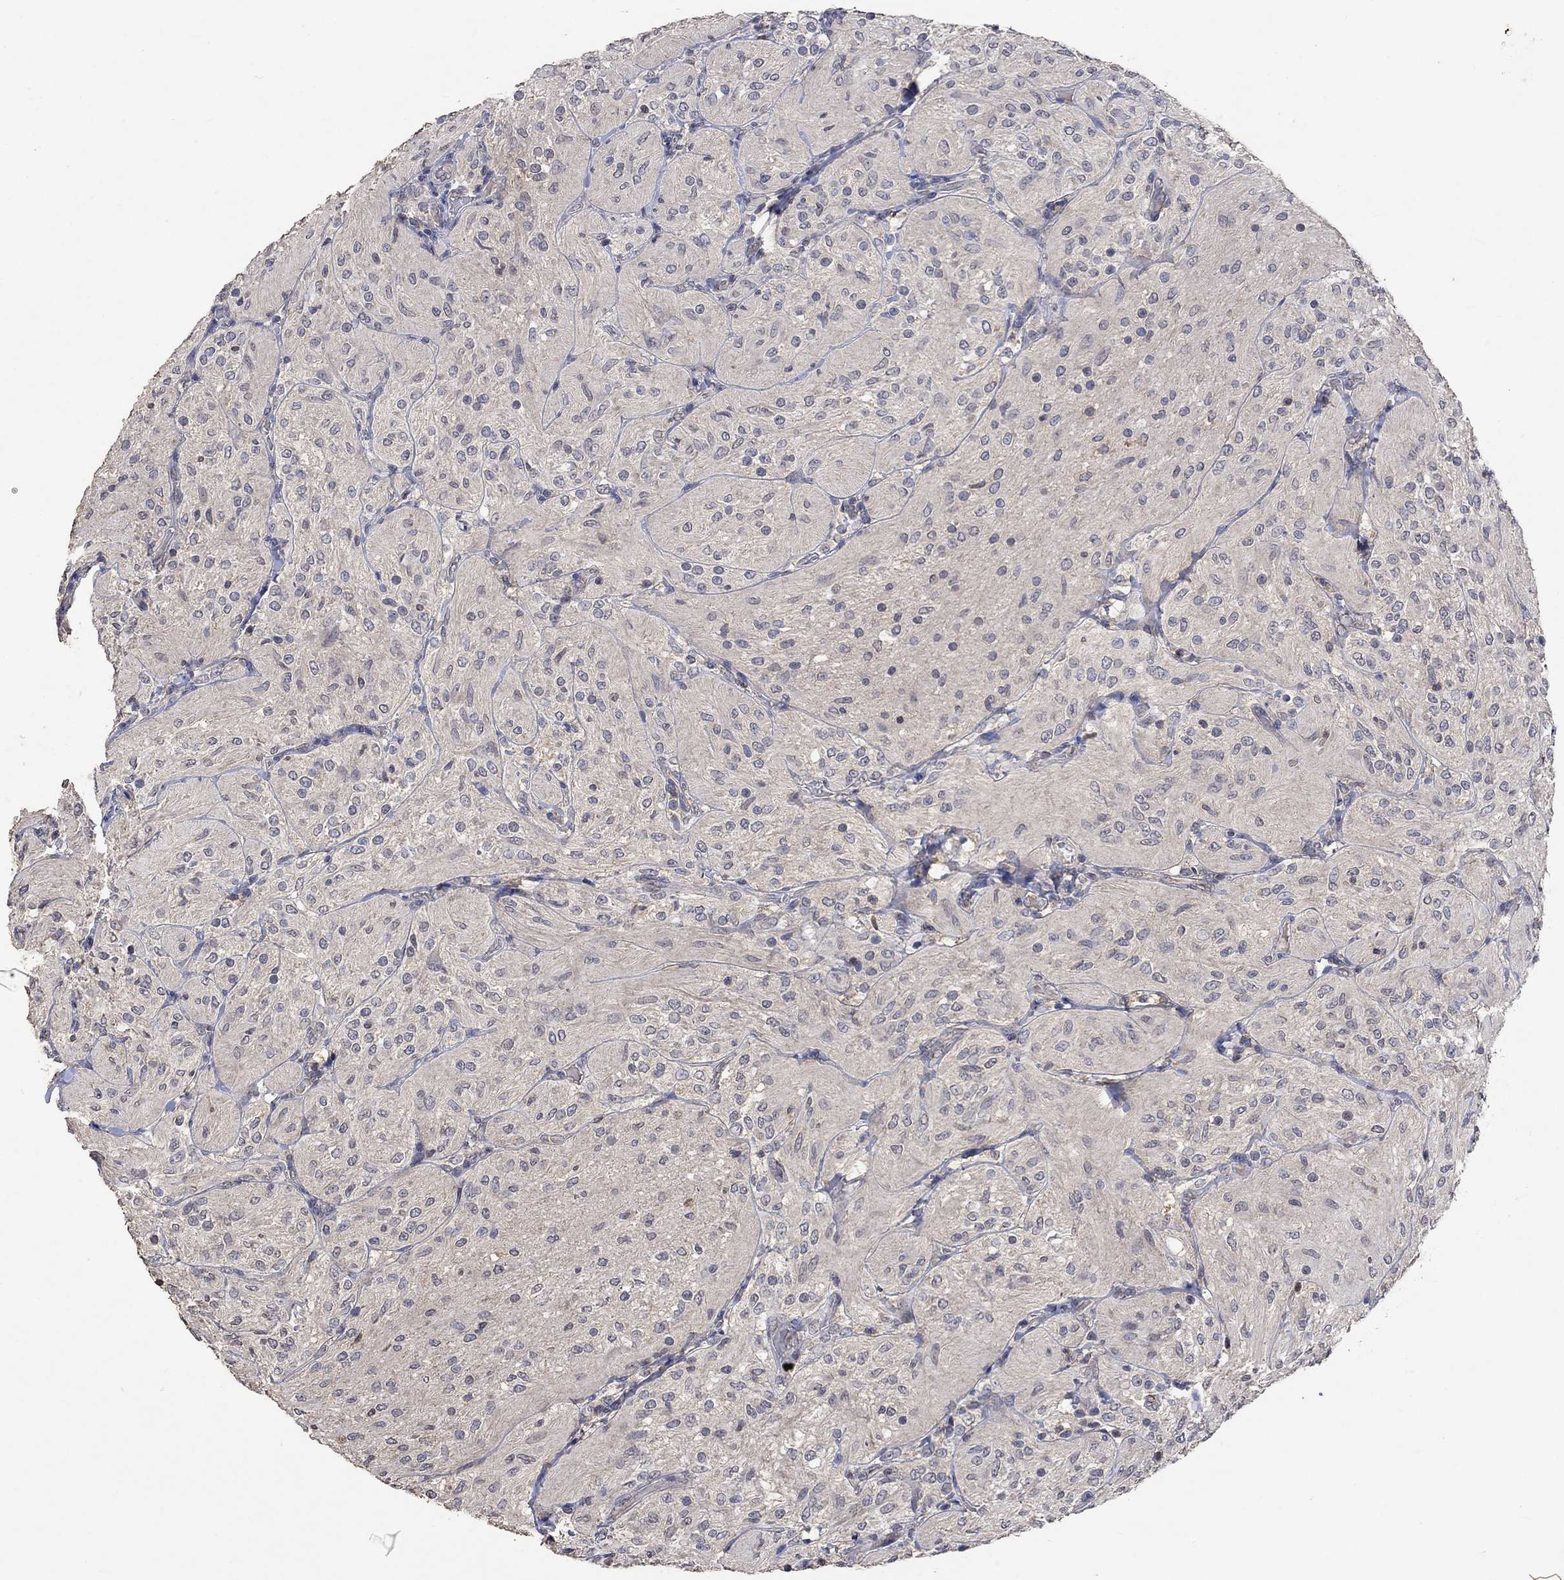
{"staining": {"intensity": "negative", "quantity": "none", "location": "none"}, "tissue": "glioma", "cell_type": "Tumor cells", "image_type": "cancer", "snomed": [{"axis": "morphology", "description": "Glioma, malignant, Low grade"}, {"axis": "topography", "description": "Brain"}], "caption": "Tumor cells are negative for protein expression in human malignant low-grade glioma.", "gene": "PTPN20", "patient": {"sex": "male", "age": 3}}